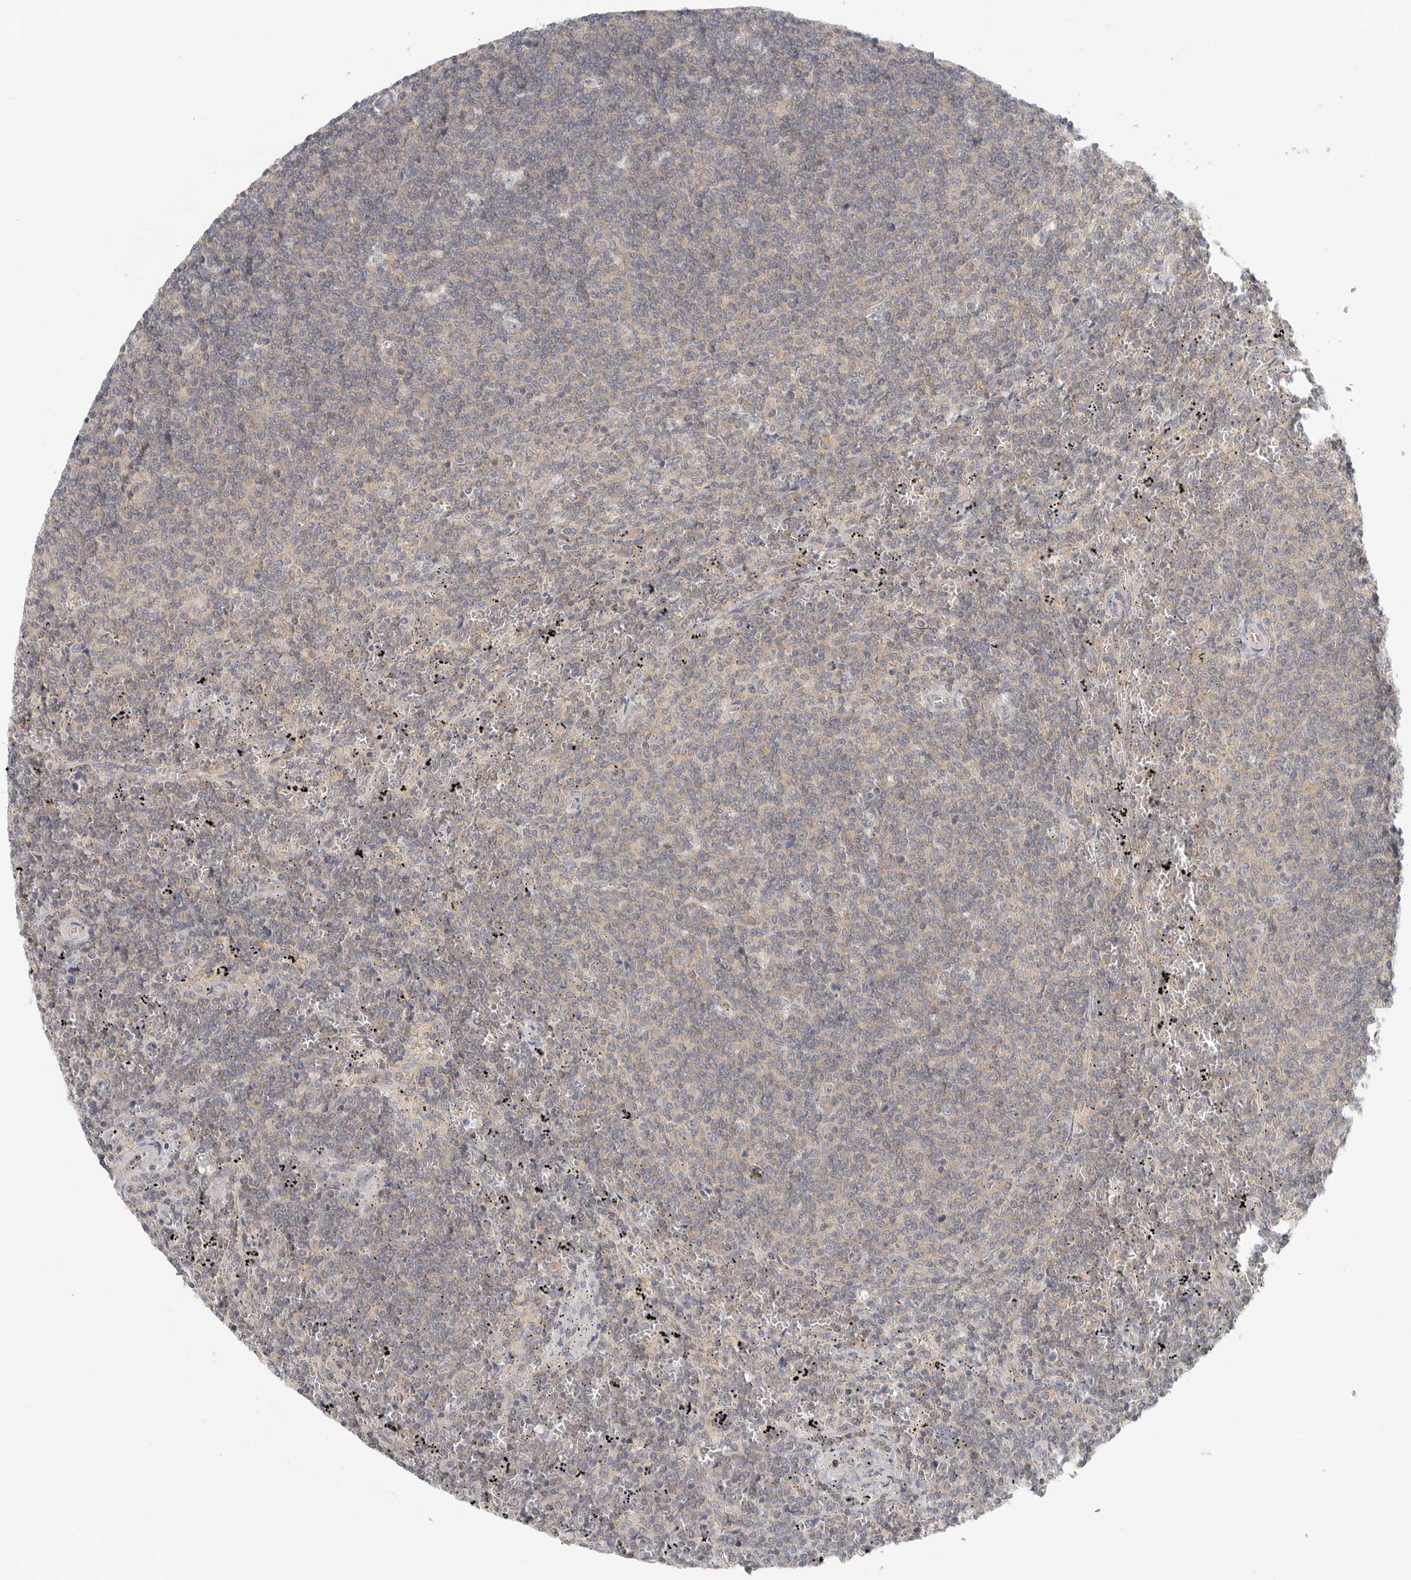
{"staining": {"intensity": "weak", "quantity": "25%-75%", "location": "cytoplasmic/membranous"}, "tissue": "lymphoma", "cell_type": "Tumor cells", "image_type": "cancer", "snomed": [{"axis": "morphology", "description": "Malignant lymphoma, non-Hodgkin's type, Low grade"}, {"axis": "topography", "description": "Spleen"}], "caption": "Brown immunohistochemical staining in lymphoma reveals weak cytoplasmic/membranous expression in about 25%-75% of tumor cells.", "gene": "HDAC6", "patient": {"sex": "female", "age": 50}}